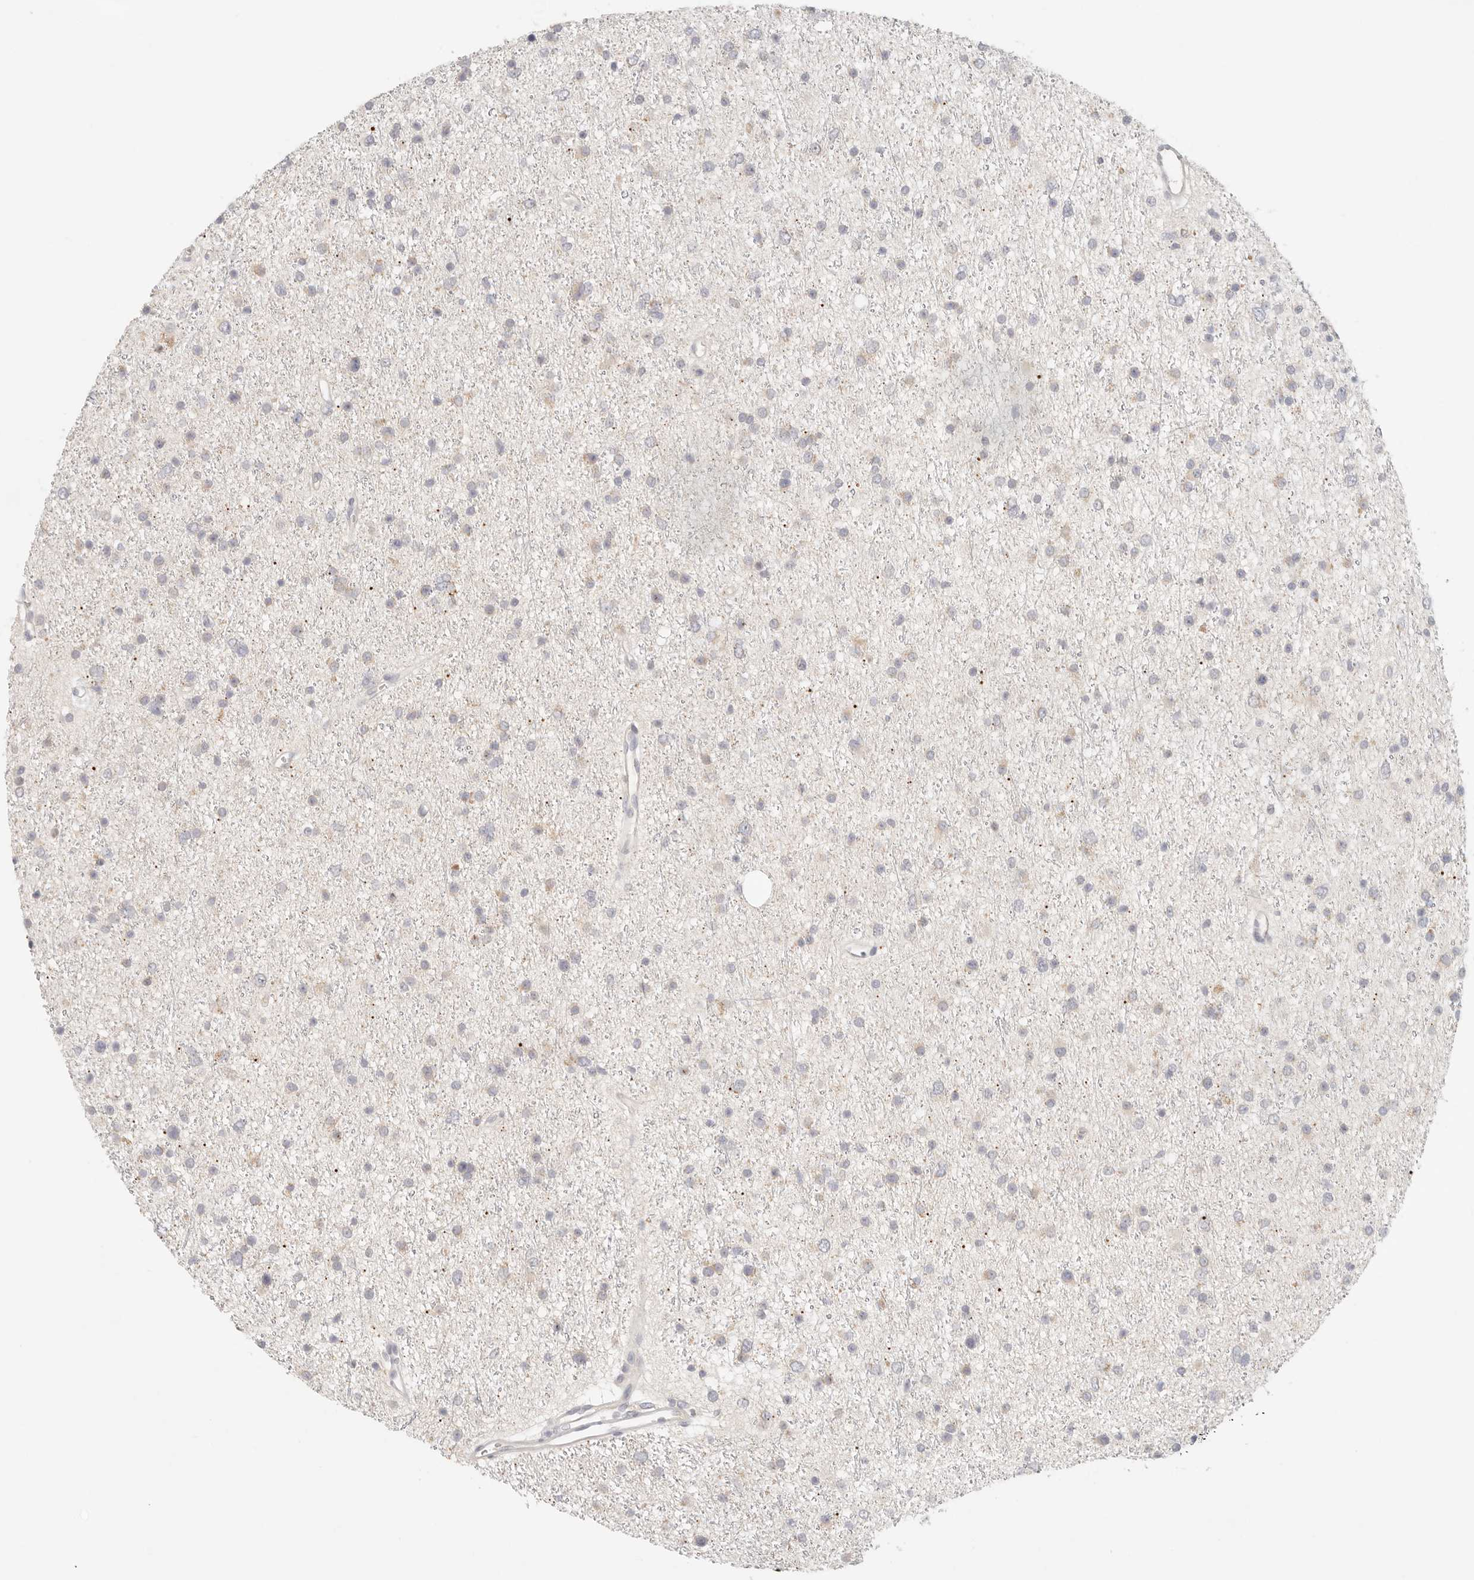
{"staining": {"intensity": "weak", "quantity": "<25%", "location": "cytoplasmic/membranous"}, "tissue": "glioma", "cell_type": "Tumor cells", "image_type": "cancer", "snomed": [{"axis": "morphology", "description": "Glioma, malignant, Low grade"}, {"axis": "topography", "description": "Cerebral cortex"}], "caption": "Histopathology image shows no protein positivity in tumor cells of glioma tissue.", "gene": "SPHK1", "patient": {"sex": "female", "age": 39}}